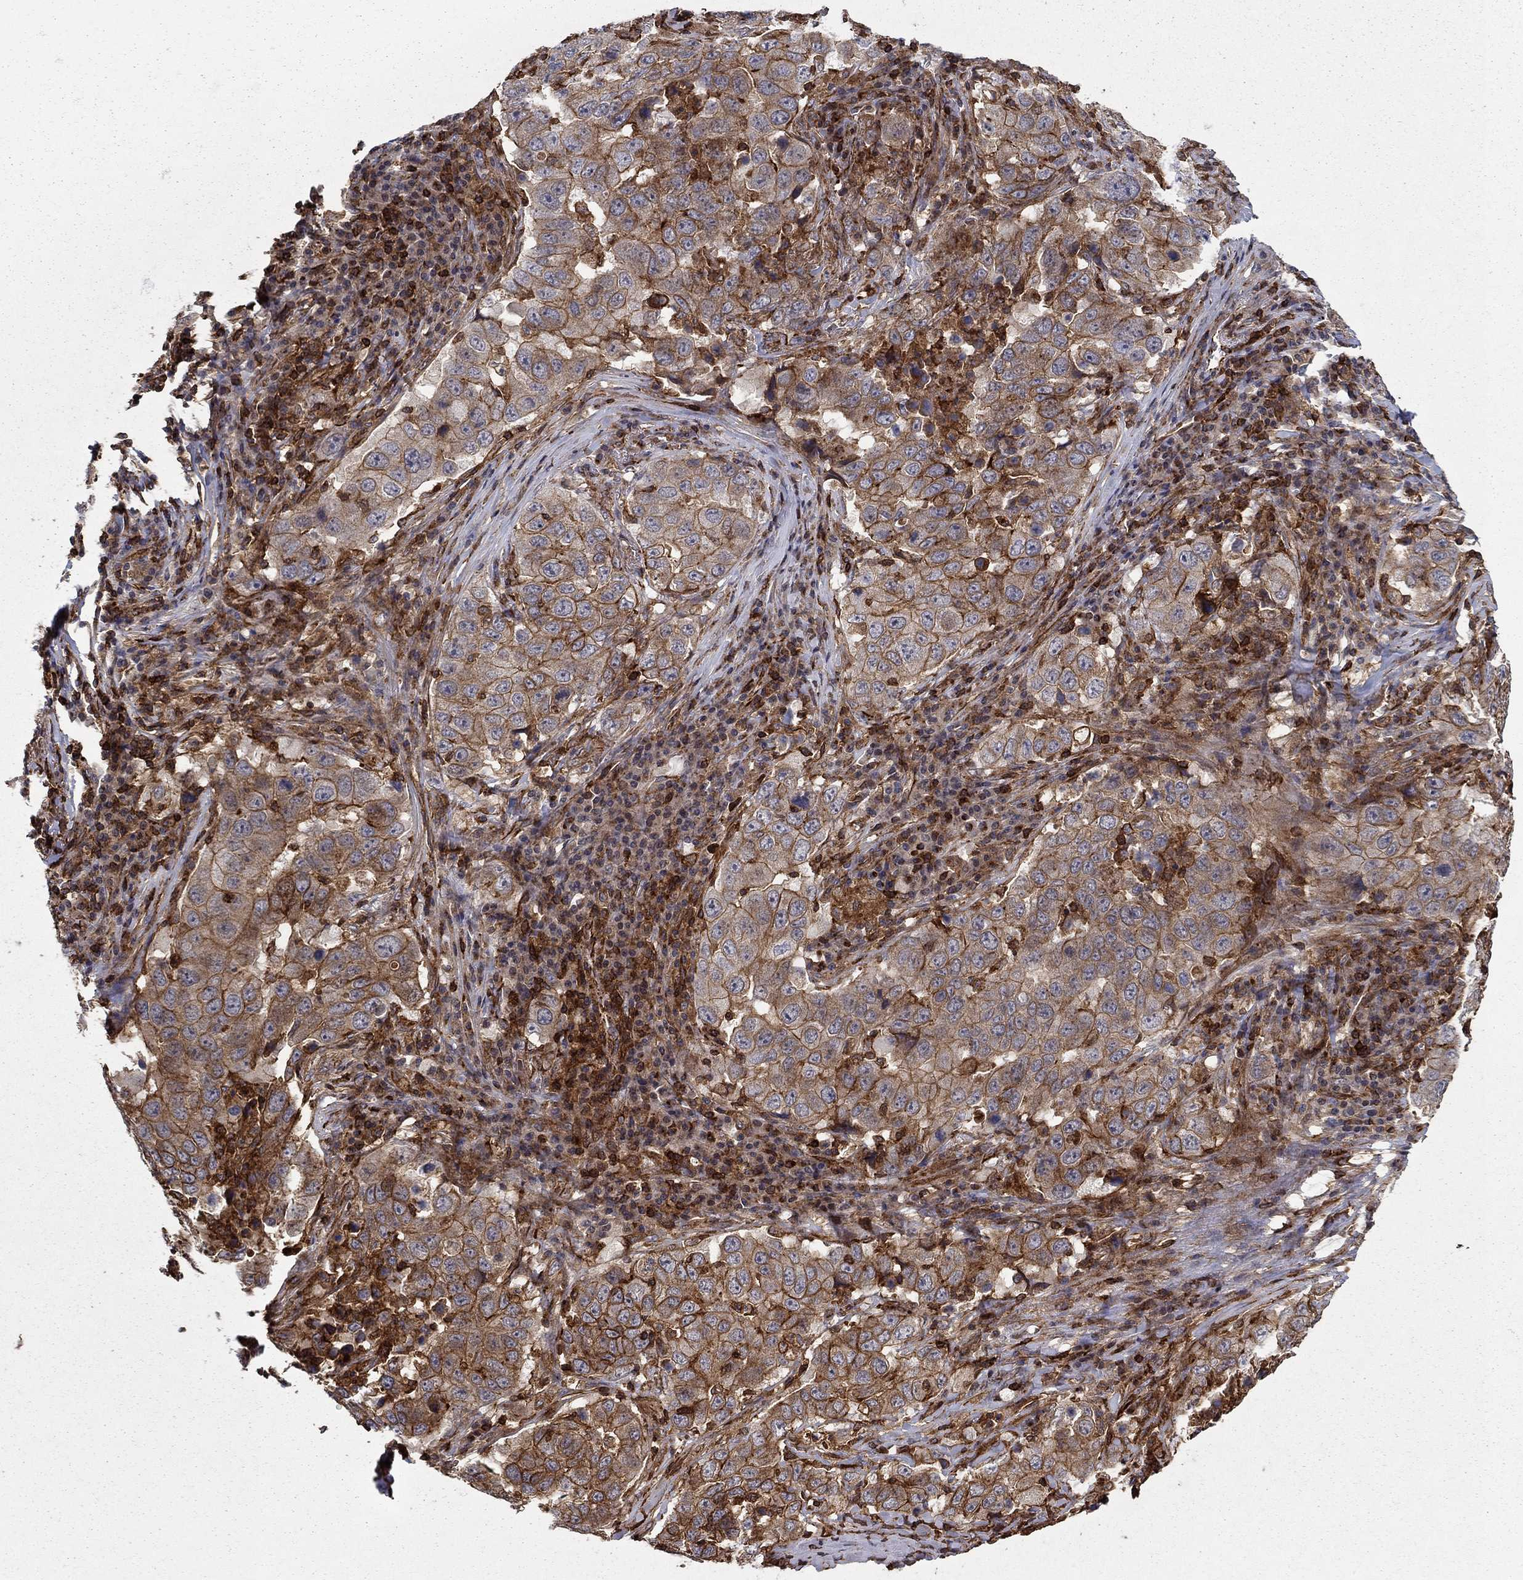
{"staining": {"intensity": "strong", "quantity": "25%-75%", "location": "cytoplasmic/membranous"}, "tissue": "lung cancer", "cell_type": "Tumor cells", "image_type": "cancer", "snomed": [{"axis": "morphology", "description": "Adenocarcinoma, NOS"}, {"axis": "topography", "description": "Lung"}], "caption": "Immunohistochemical staining of adenocarcinoma (lung) reveals strong cytoplasmic/membranous protein positivity in about 25%-75% of tumor cells. (Brightfield microscopy of DAB IHC at high magnification).", "gene": "ADM", "patient": {"sex": "male", "age": 73}}